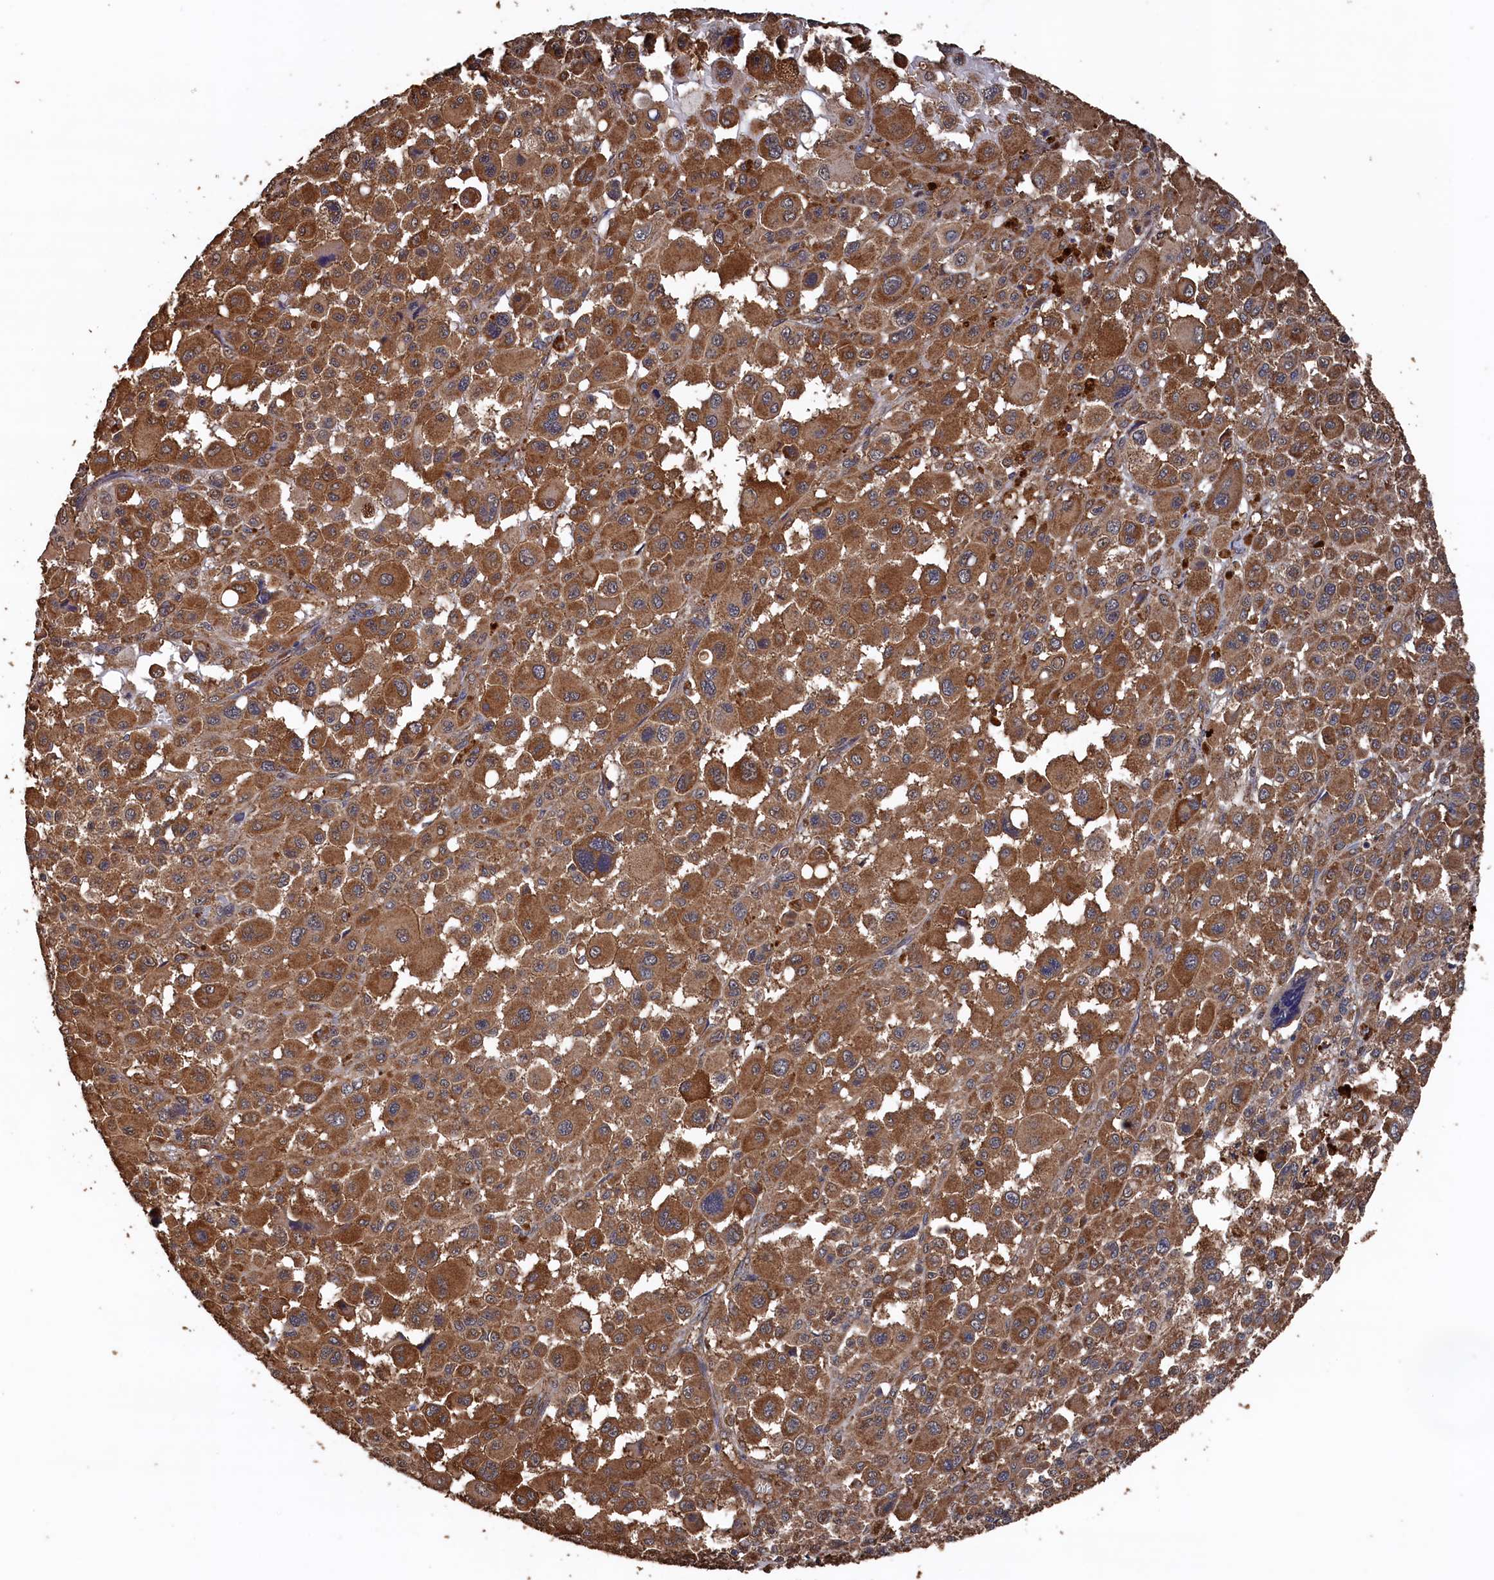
{"staining": {"intensity": "strong", "quantity": ">75%", "location": "cytoplasmic/membranous"}, "tissue": "melanoma", "cell_type": "Tumor cells", "image_type": "cancer", "snomed": [{"axis": "morphology", "description": "Malignant melanoma, Metastatic site"}, {"axis": "topography", "description": "Skin"}], "caption": "Immunohistochemistry of human melanoma reveals high levels of strong cytoplasmic/membranous staining in about >75% of tumor cells.", "gene": "SNX33", "patient": {"sex": "female", "age": 74}}